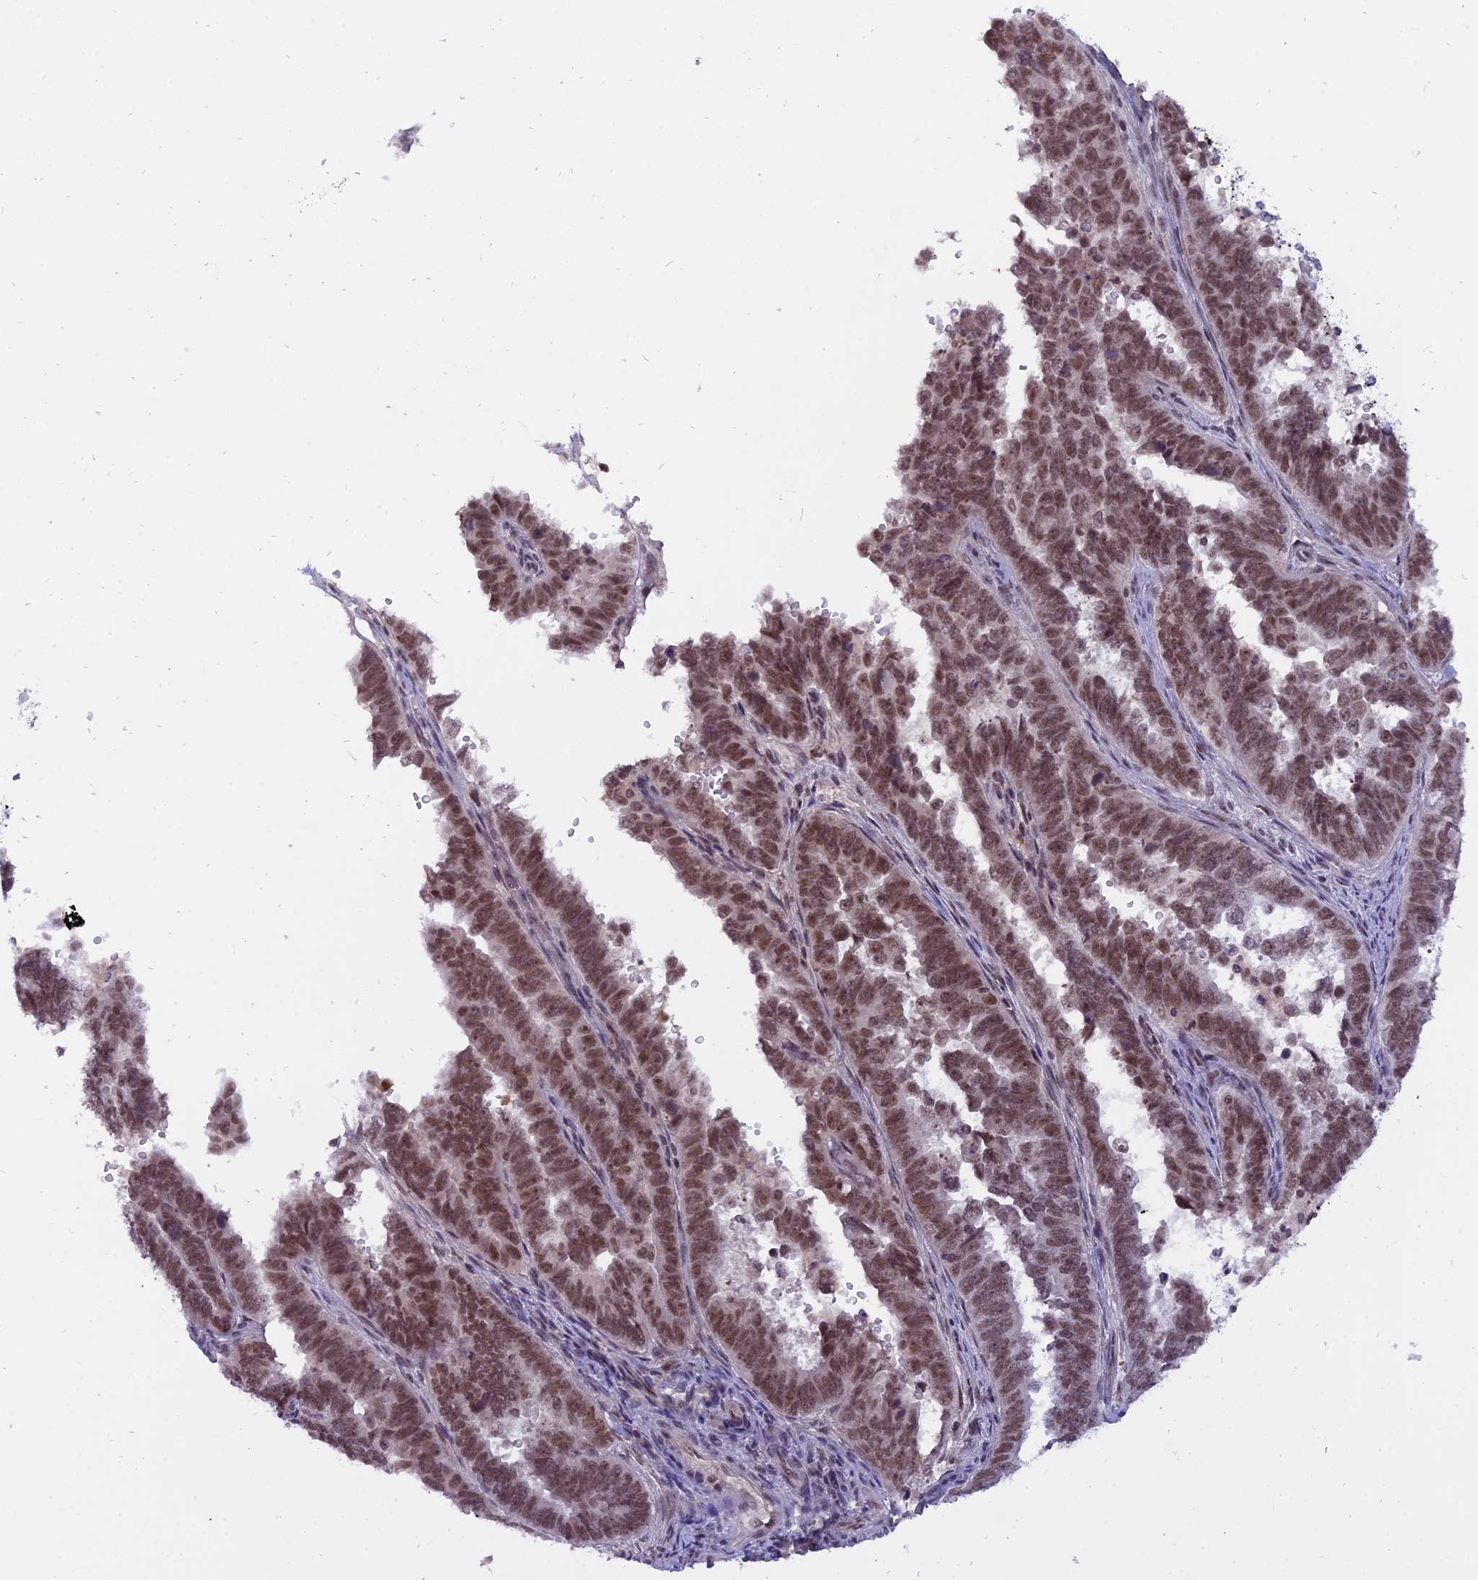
{"staining": {"intensity": "moderate", "quantity": ">75%", "location": "nuclear"}, "tissue": "endometrial cancer", "cell_type": "Tumor cells", "image_type": "cancer", "snomed": [{"axis": "morphology", "description": "Adenocarcinoma, NOS"}, {"axis": "topography", "description": "Endometrium"}], "caption": "Tumor cells demonstrate moderate nuclear expression in about >75% of cells in endometrial adenocarcinoma. (Brightfield microscopy of DAB IHC at high magnification).", "gene": "TADA3", "patient": {"sex": "female", "age": 75}}